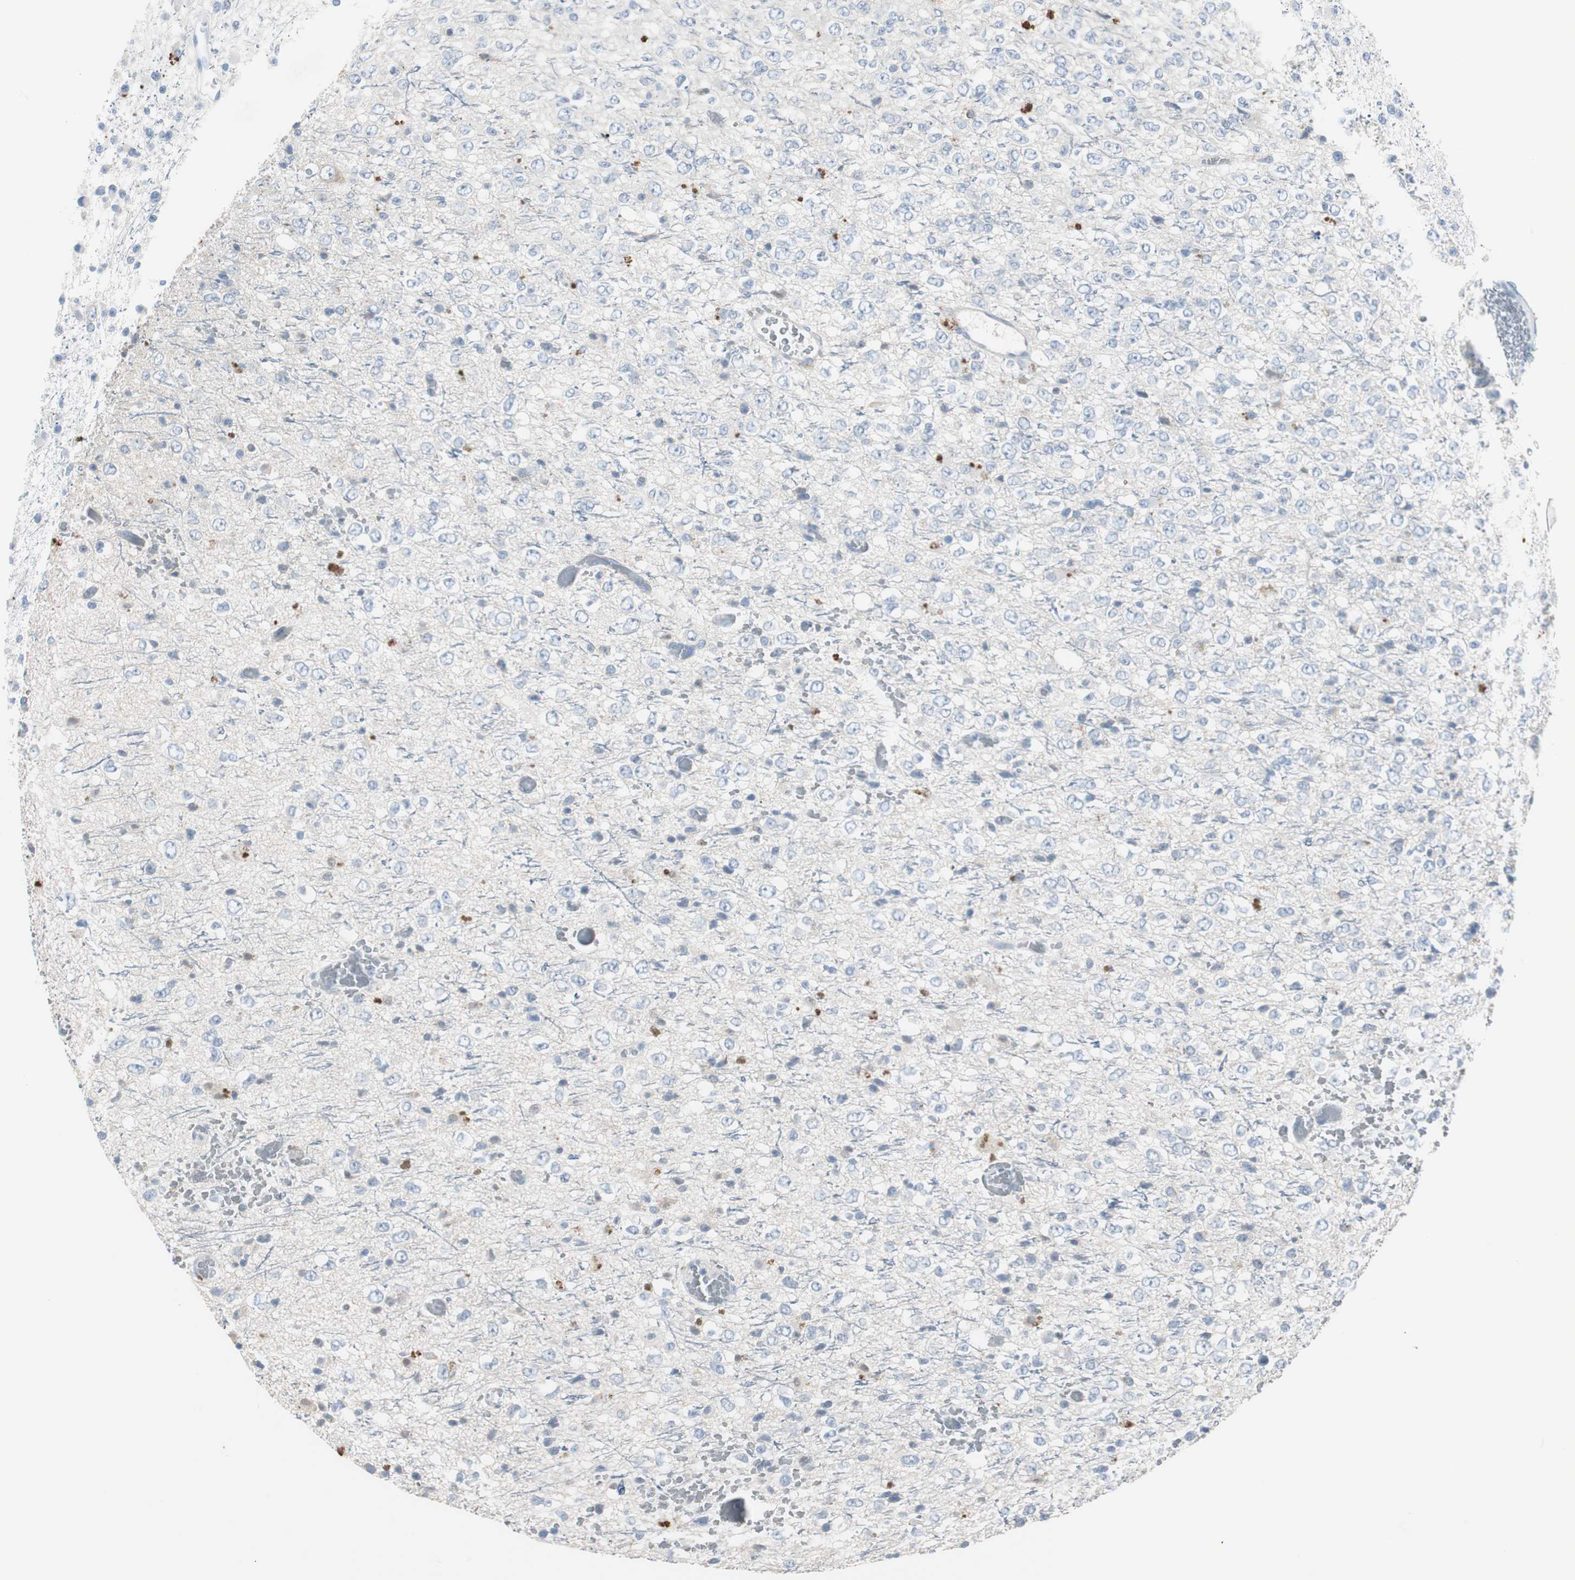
{"staining": {"intensity": "negative", "quantity": "none", "location": "none"}, "tissue": "glioma", "cell_type": "Tumor cells", "image_type": "cancer", "snomed": [{"axis": "morphology", "description": "Glioma, malignant, High grade"}, {"axis": "topography", "description": "pancreas cauda"}], "caption": "The histopathology image exhibits no staining of tumor cells in high-grade glioma (malignant).", "gene": "SERPINF1", "patient": {"sex": "male", "age": 60}}